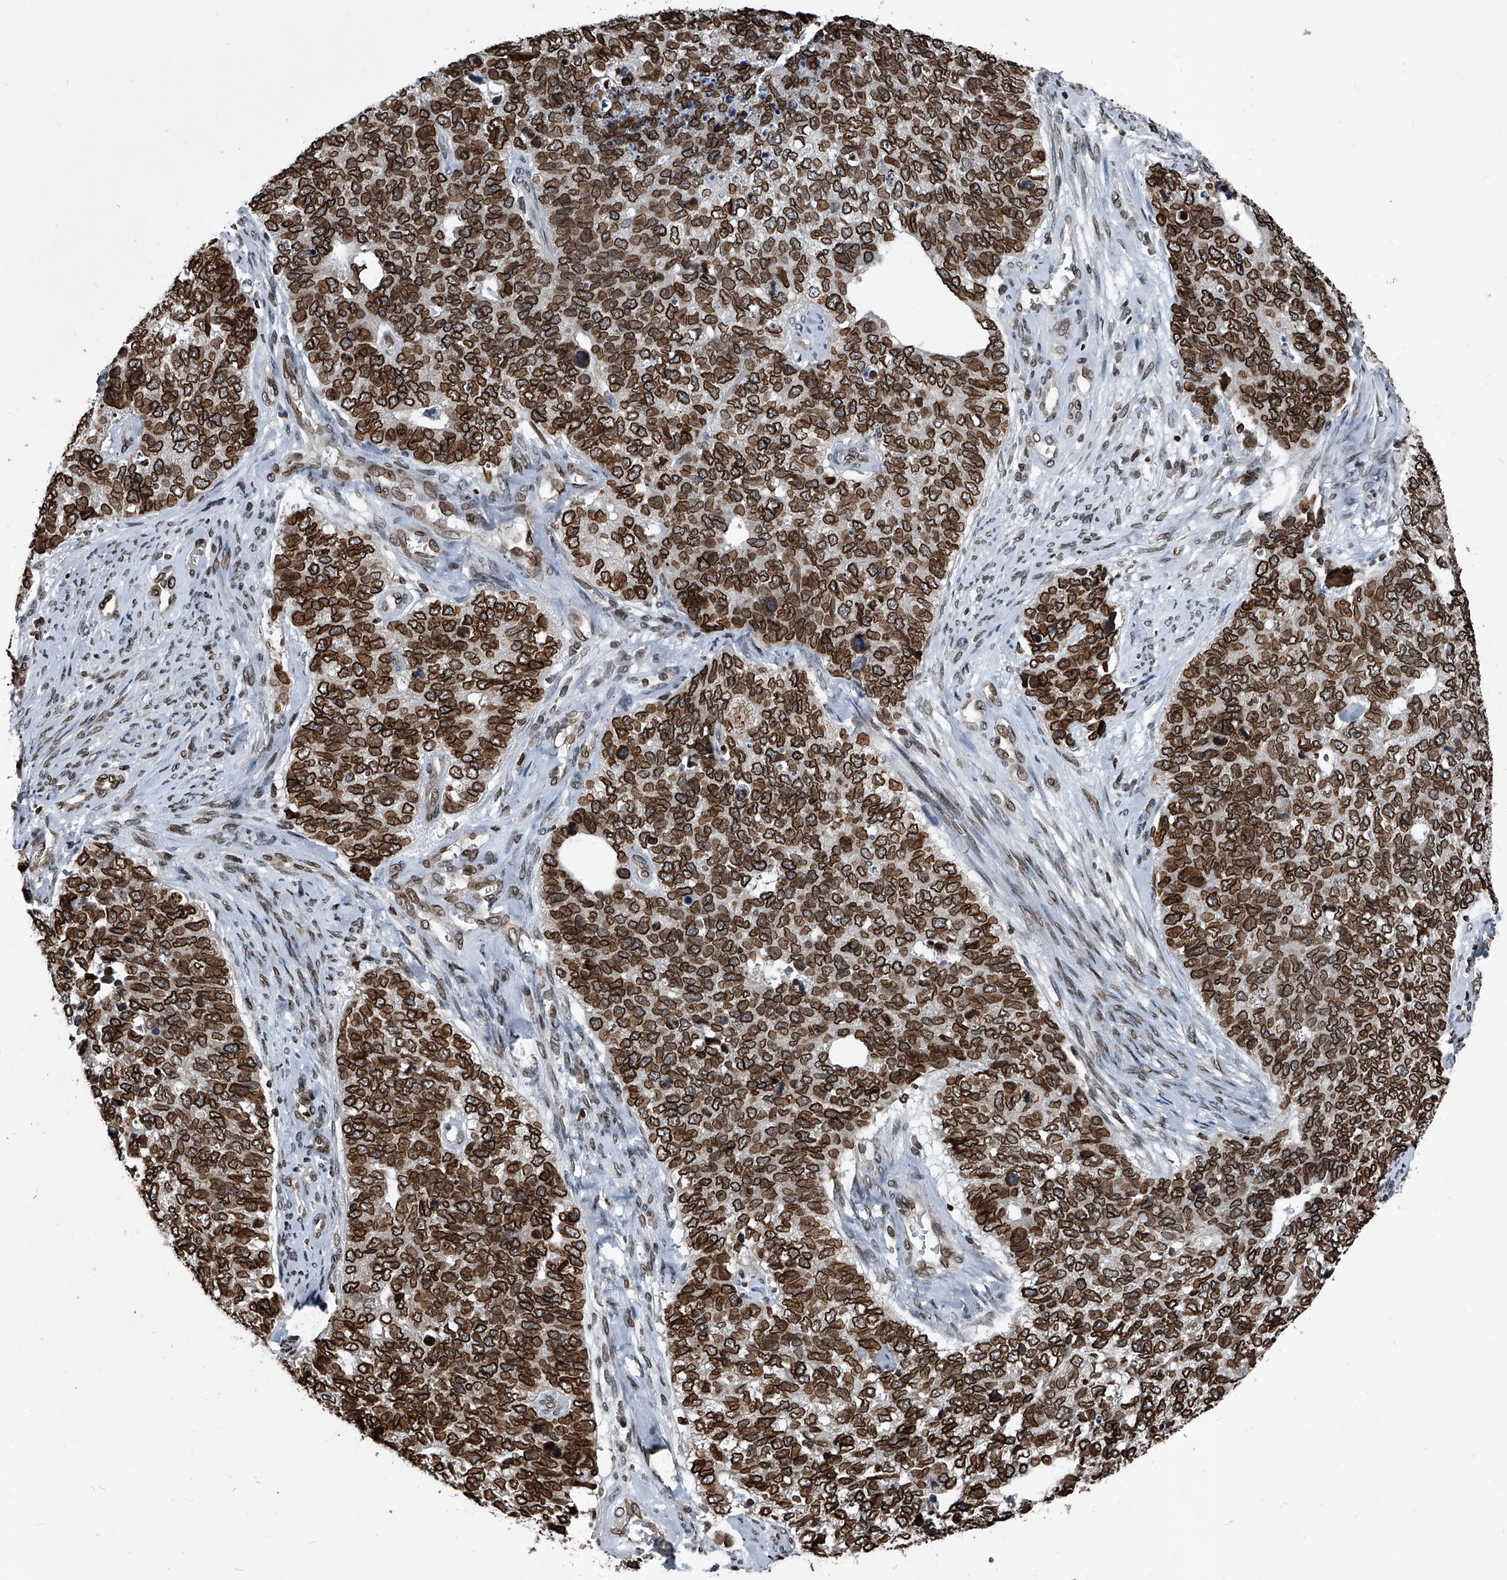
{"staining": {"intensity": "strong", "quantity": ">75%", "location": "cytoplasmic/membranous,nuclear"}, "tissue": "cervical cancer", "cell_type": "Tumor cells", "image_type": "cancer", "snomed": [{"axis": "morphology", "description": "Squamous cell carcinoma, NOS"}, {"axis": "topography", "description": "Cervix"}], "caption": "Cervical squamous cell carcinoma stained for a protein (brown) displays strong cytoplasmic/membranous and nuclear positive positivity in about >75% of tumor cells.", "gene": "PHF20", "patient": {"sex": "female", "age": 63}}